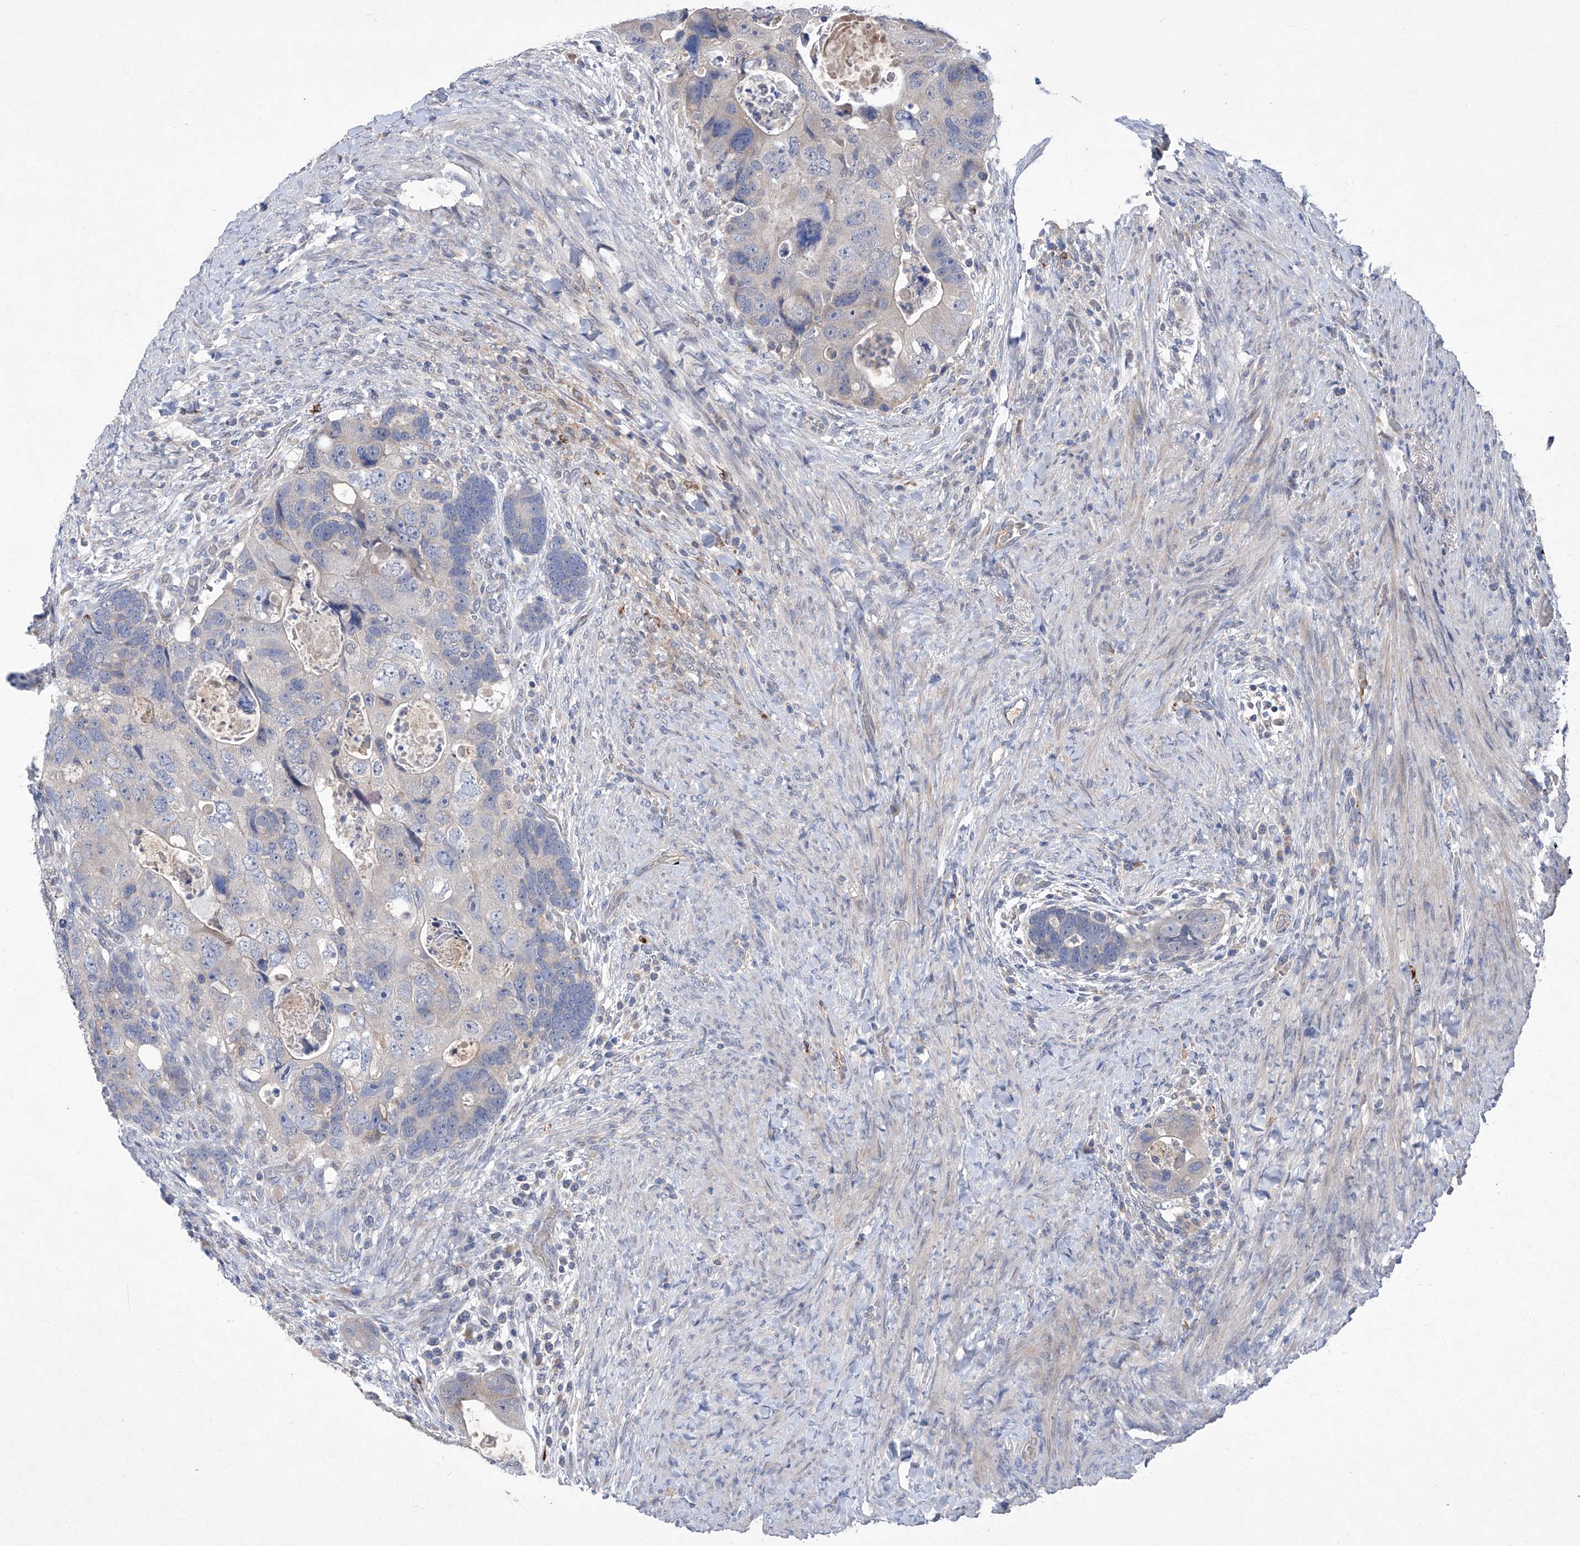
{"staining": {"intensity": "negative", "quantity": "none", "location": "none"}, "tissue": "colorectal cancer", "cell_type": "Tumor cells", "image_type": "cancer", "snomed": [{"axis": "morphology", "description": "Adenocarcinoma, NOS"}, {"axis": "topography", "description": "Rectum"}], "caption": "A histopathology image of human colorectal cancer (adenocarcinoma) is negative for staining in tumor cells.", "gene": "SBK2", "patient": {"sex": "male", "age": 59}}